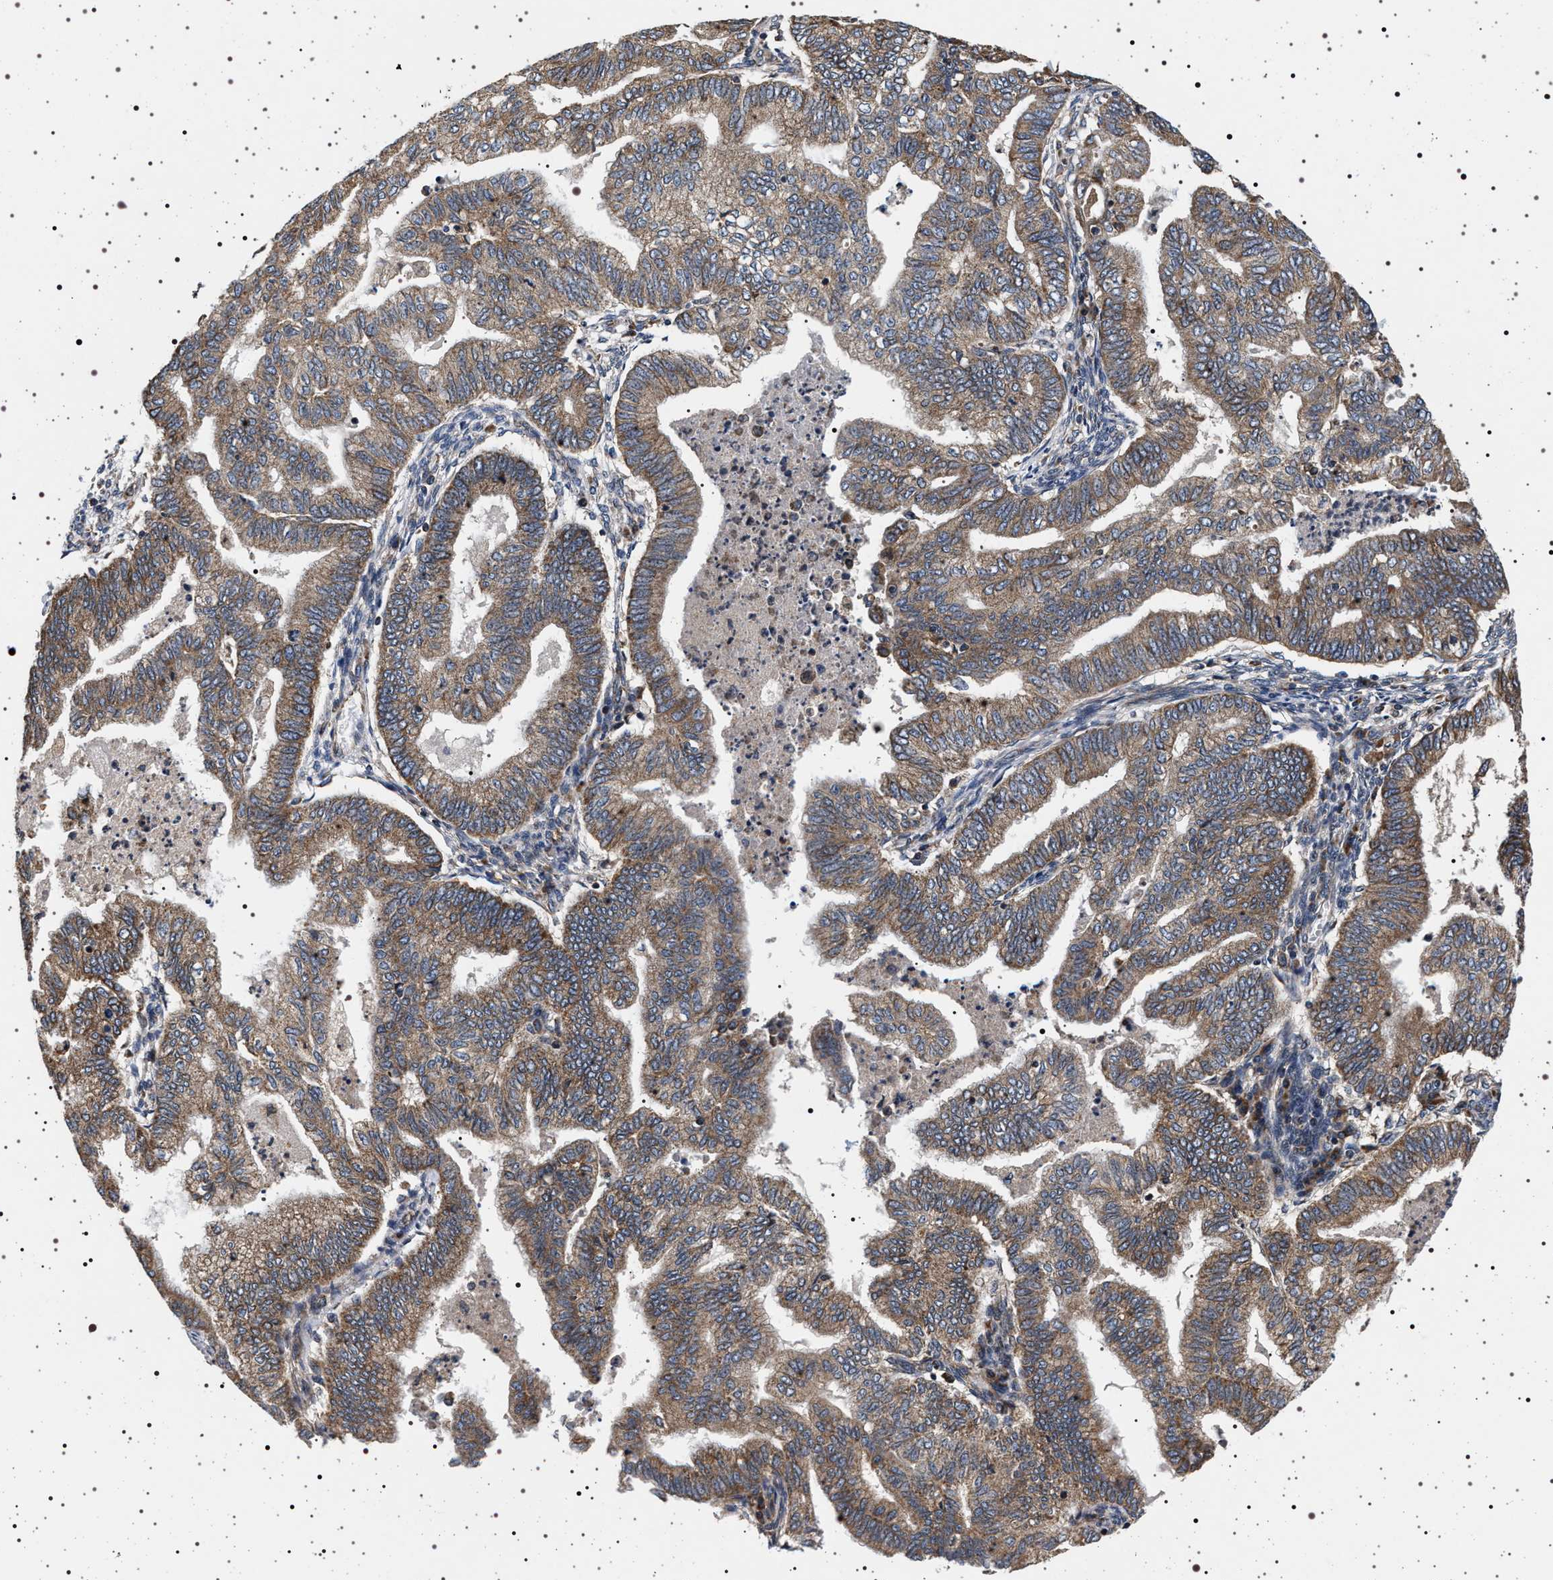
{"staining": {"intensity": "moderate", "quantity": ">75%", "location": "cytoplasmic/membranous"}, "tissue": "endometrial cancer", "cell_type": "Tumor cells", "image_type": "cancer", "snomed": [{"axis": "morphology", "description": "Polyp, NOS"}, {"axis": "morphology", "description": "Adenocarcinoma, NOS"}, {"axis": "morphology", "description": "Adenoma, NOS"}, {"axis": "topography", "description": "Endometrium"}], "caption": "Moderate cytoplasmic/membranous protein positivity is seen in about >75% of tumor cells in endometrial cancer. Using DAB (brown) and hematoxylin (blue) stains, captured at high magnification using brightfield microscopy.", "gene": "DCBLD2", "patient": {"sex": "female", "age": 79}}